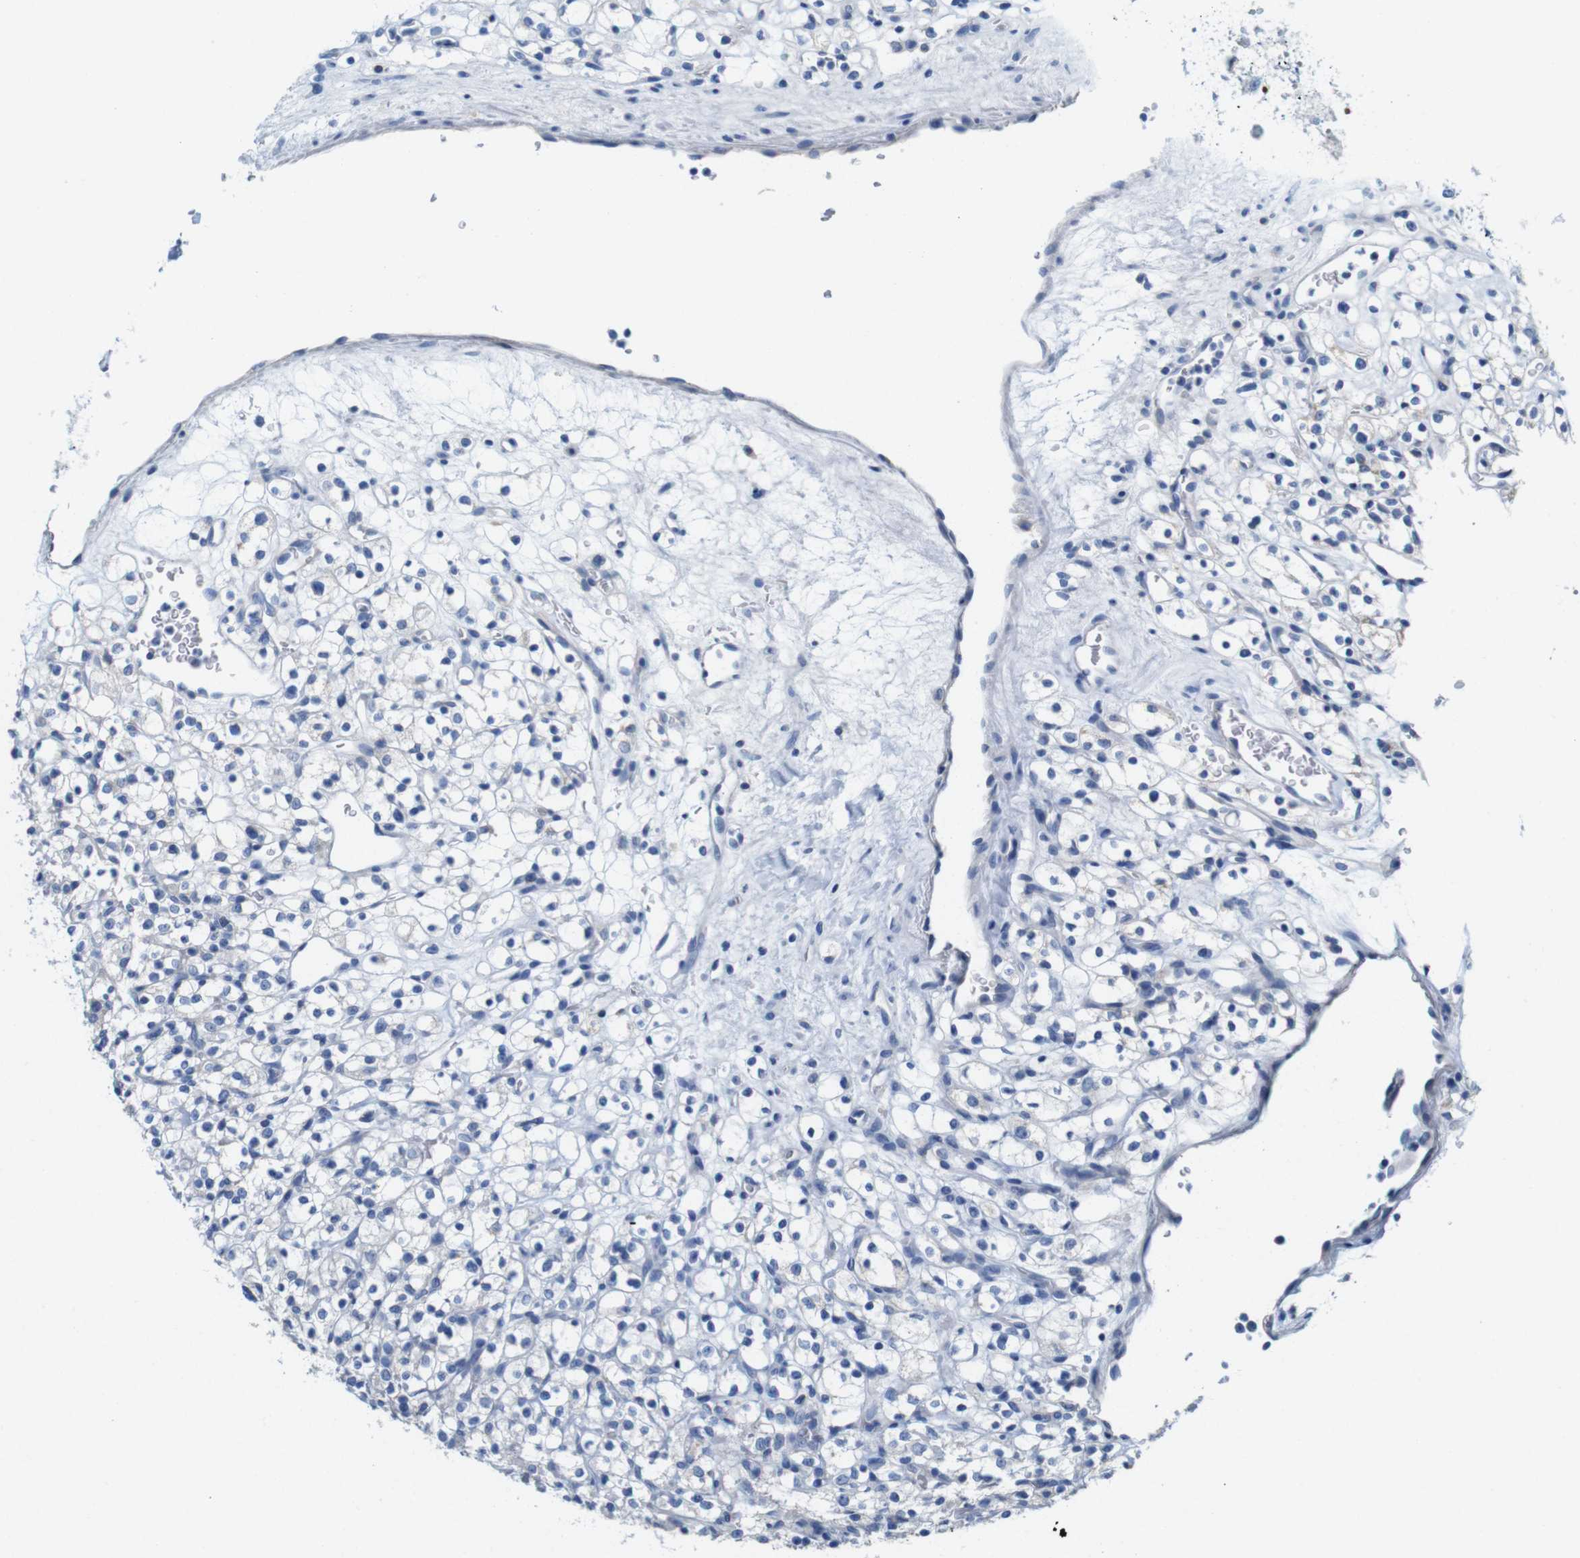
{"staining": {"intensity": "negative", "quantity": "none", "location": "none"}, "tissue": "renal cancer", "cell_type": "Tumor cells", "image_type": "cancer", "snomed": [{"axis": "morphology", "description": "Normal tissue, NOS"}, {"axis": "morphology", "description": "Adenocarcinoma, NOS"}, {"axis": "topography", "description": "Kidney"}], "caption": "DAB (3,3'-diaminobenzidine) immunohistochemical staining of renal adenocarcinoma reveals no significant positivity in tumor cells.", "gene": "IGSF8", "patient": {"sex": "female", "age": 72}}